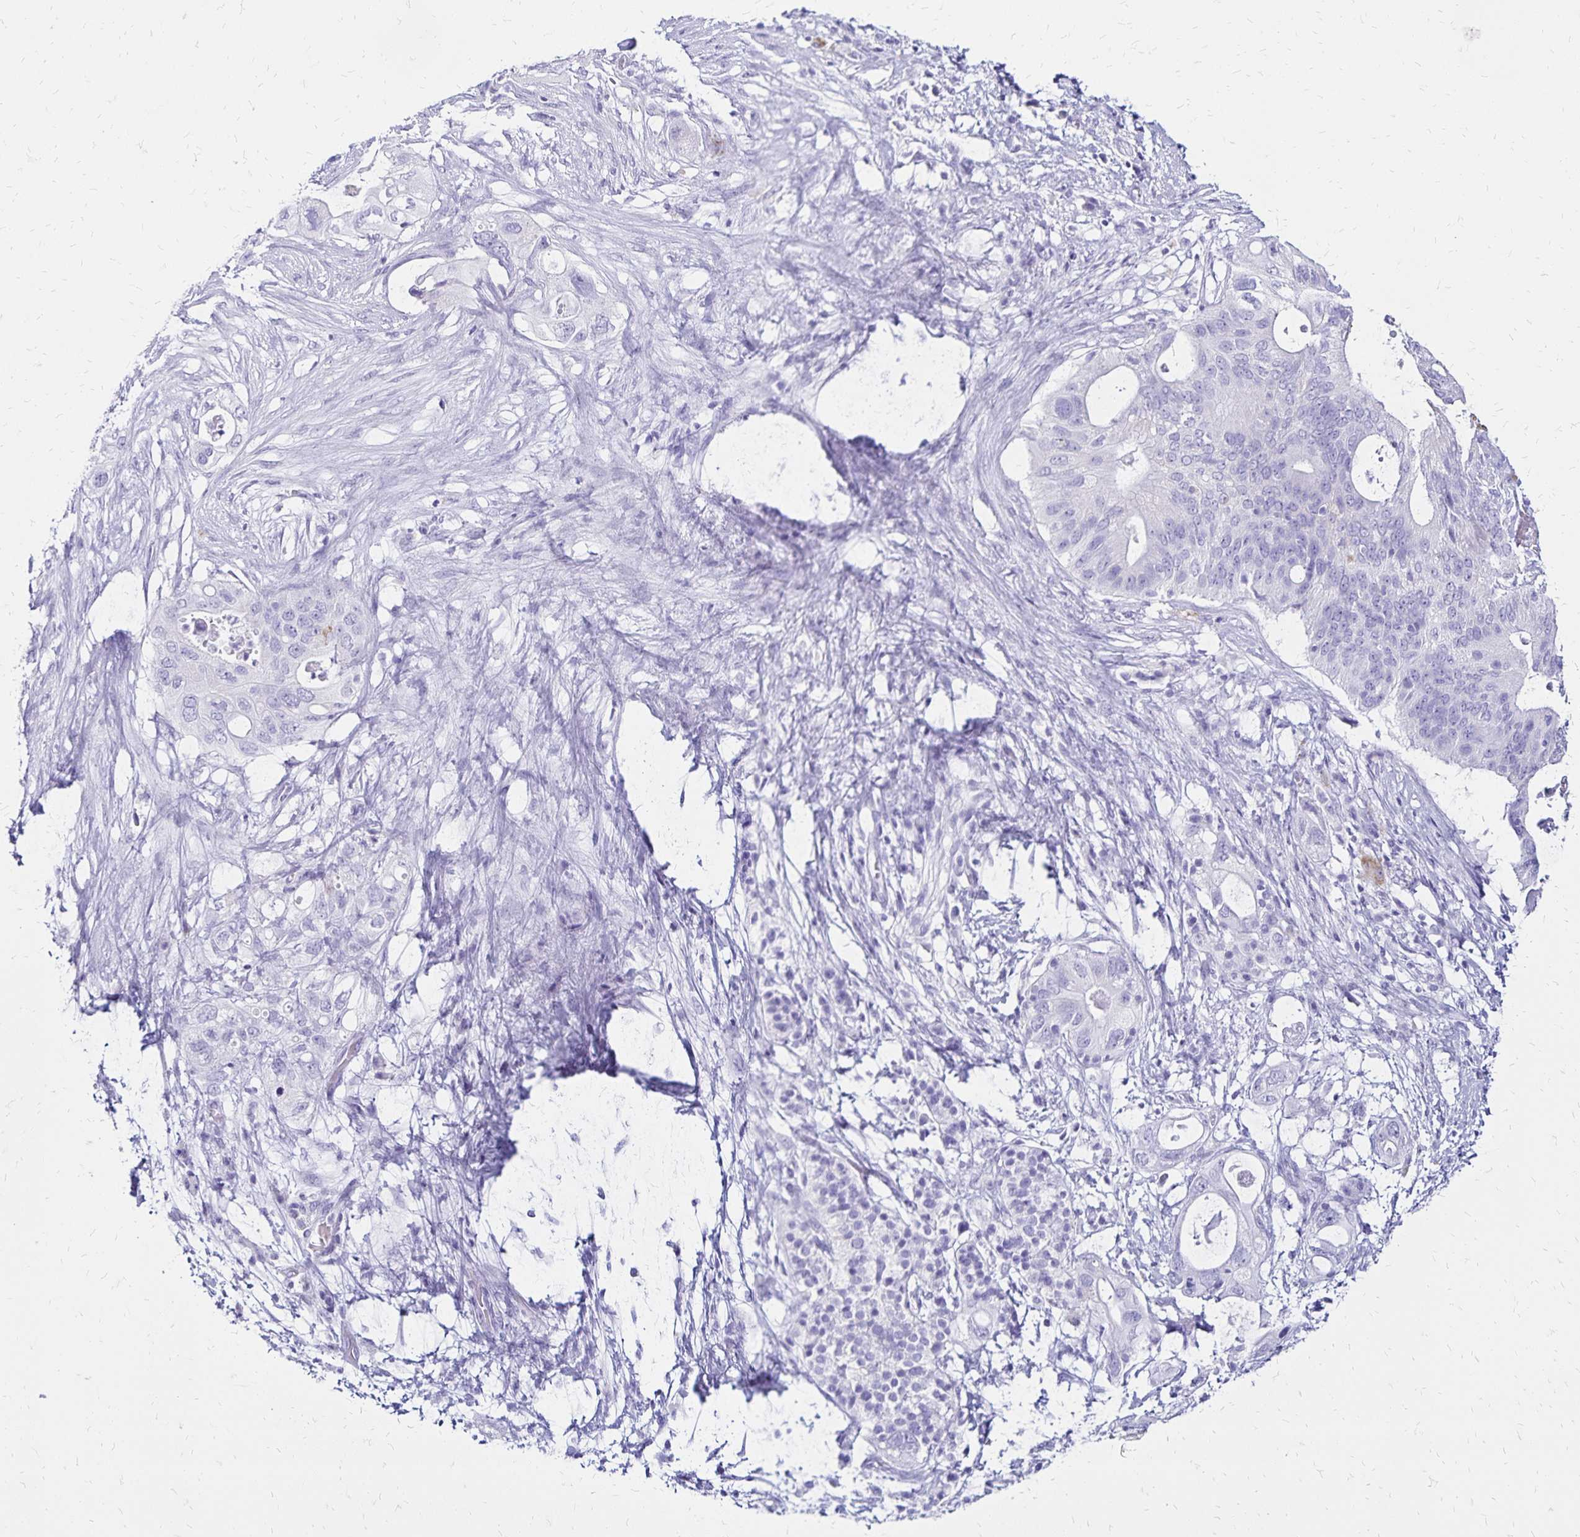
{"staining": {"intensity": "negative", "quantity": "none", "location": "none"}, "tissue": "pancreatic cancer", "cell_type": "Tumor cells", "image_type": "cancer", "snomed": [{"axis": "morphology", "description": "Adenocarcinoma, NOS"}, {"axis": "topography", "description": "Pancreas"}], "caption": "Pancreatic adenocarcinoma stained for a protein using IHC reveals no expression tumor cells.", "gene": "LIN28B", "patient": {"sex": "female", "age": 72}}